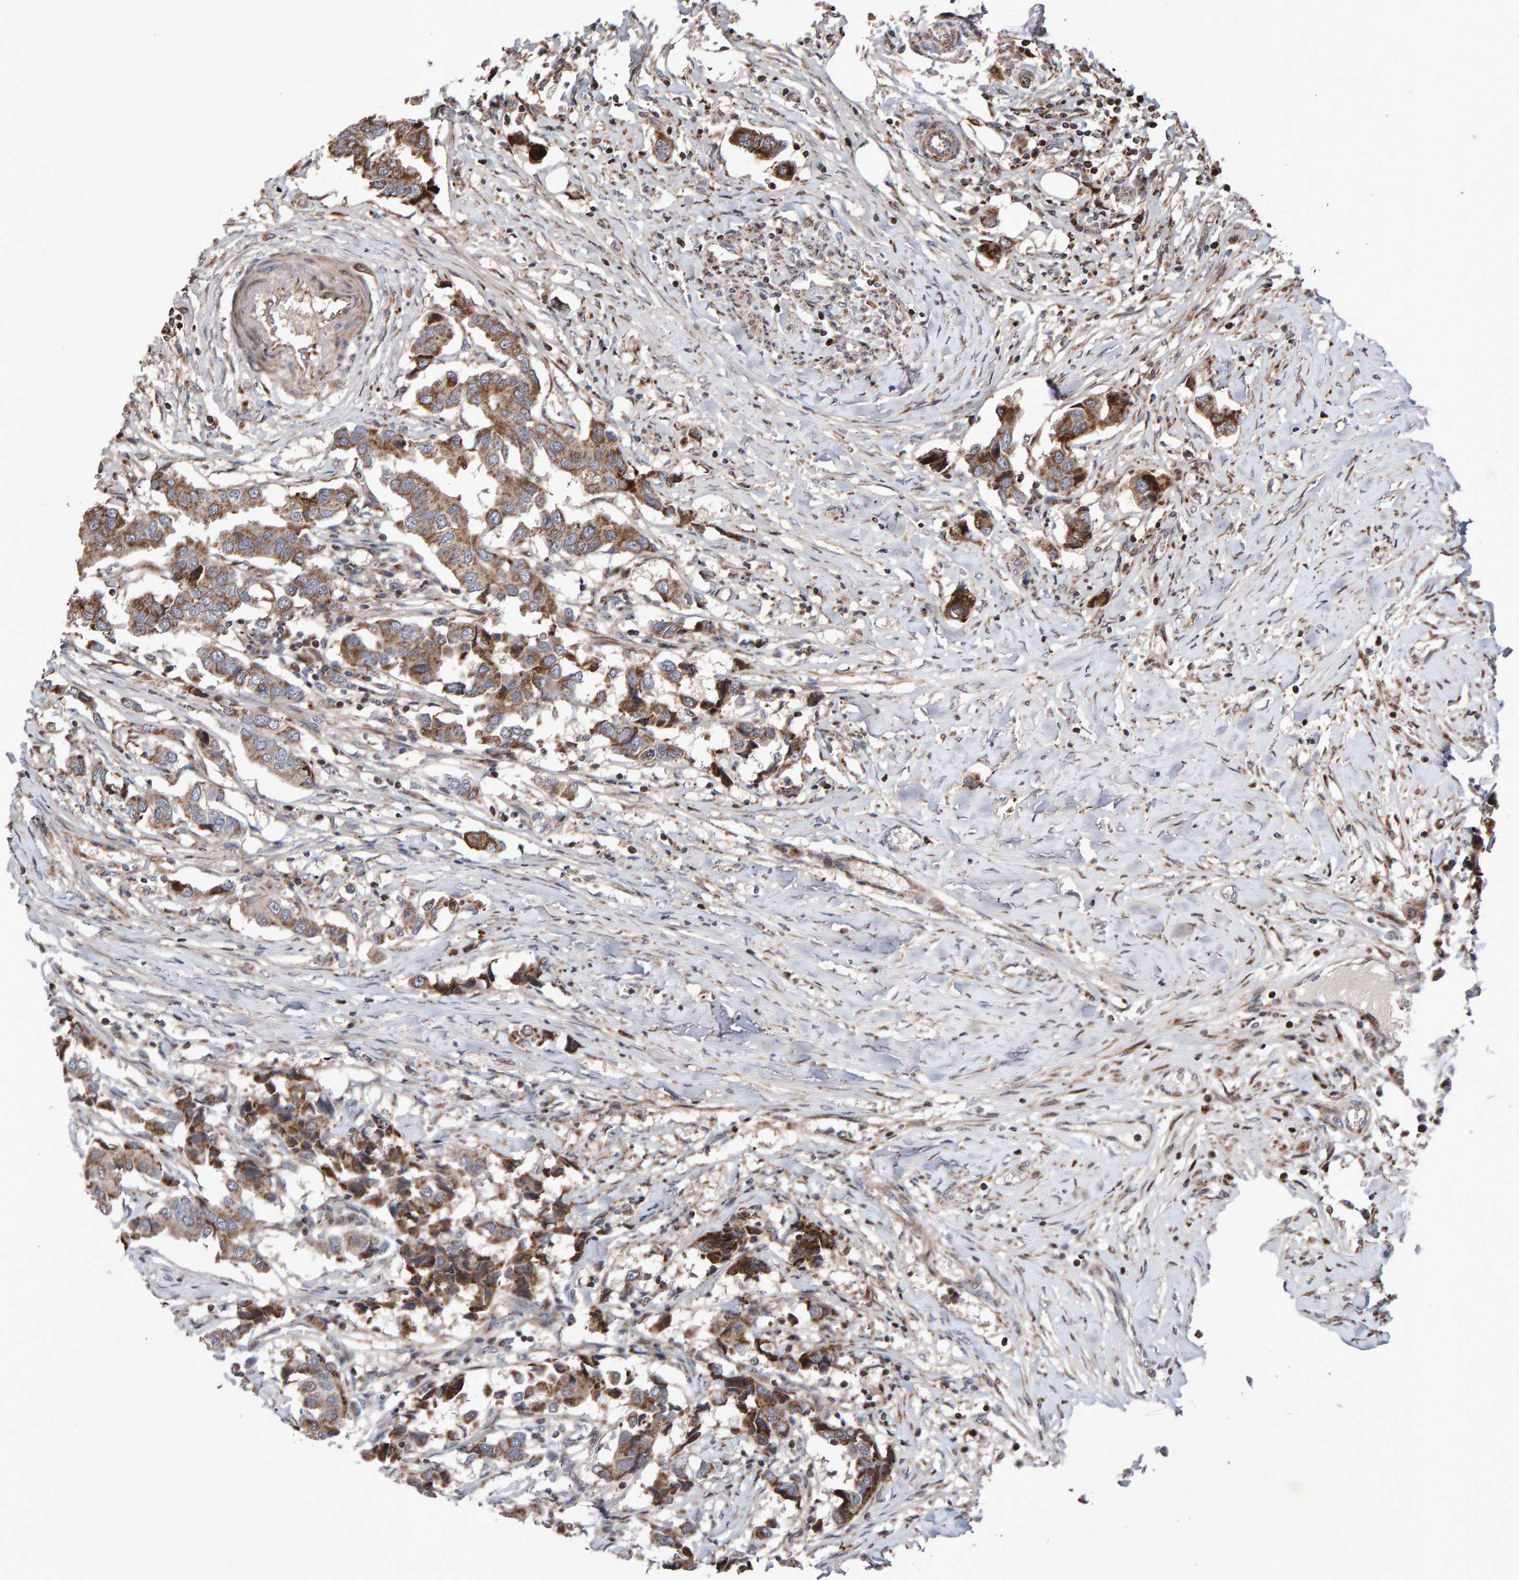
{"staining": {"intensity": "moderate", "quantity": ">75%", "location": "cytoplasmic/membranous"}, "tissue": "breast cancer", "cell_type": "Tumor cells", "image_type": "cancer", "snomed": [{"axis": "morphology", "description": "Duct carcinoma"}, {"axis": "topography", "description": "Breast"}], "caption": "A photomicrograph of human breast cancer (intraductal carcinoma) stained for a protein exhibits moderate cytoplasmic/membranous brown staining in tumor cells.", "gene": "PECR", "patient": {"sex": "female", "age": 80}}